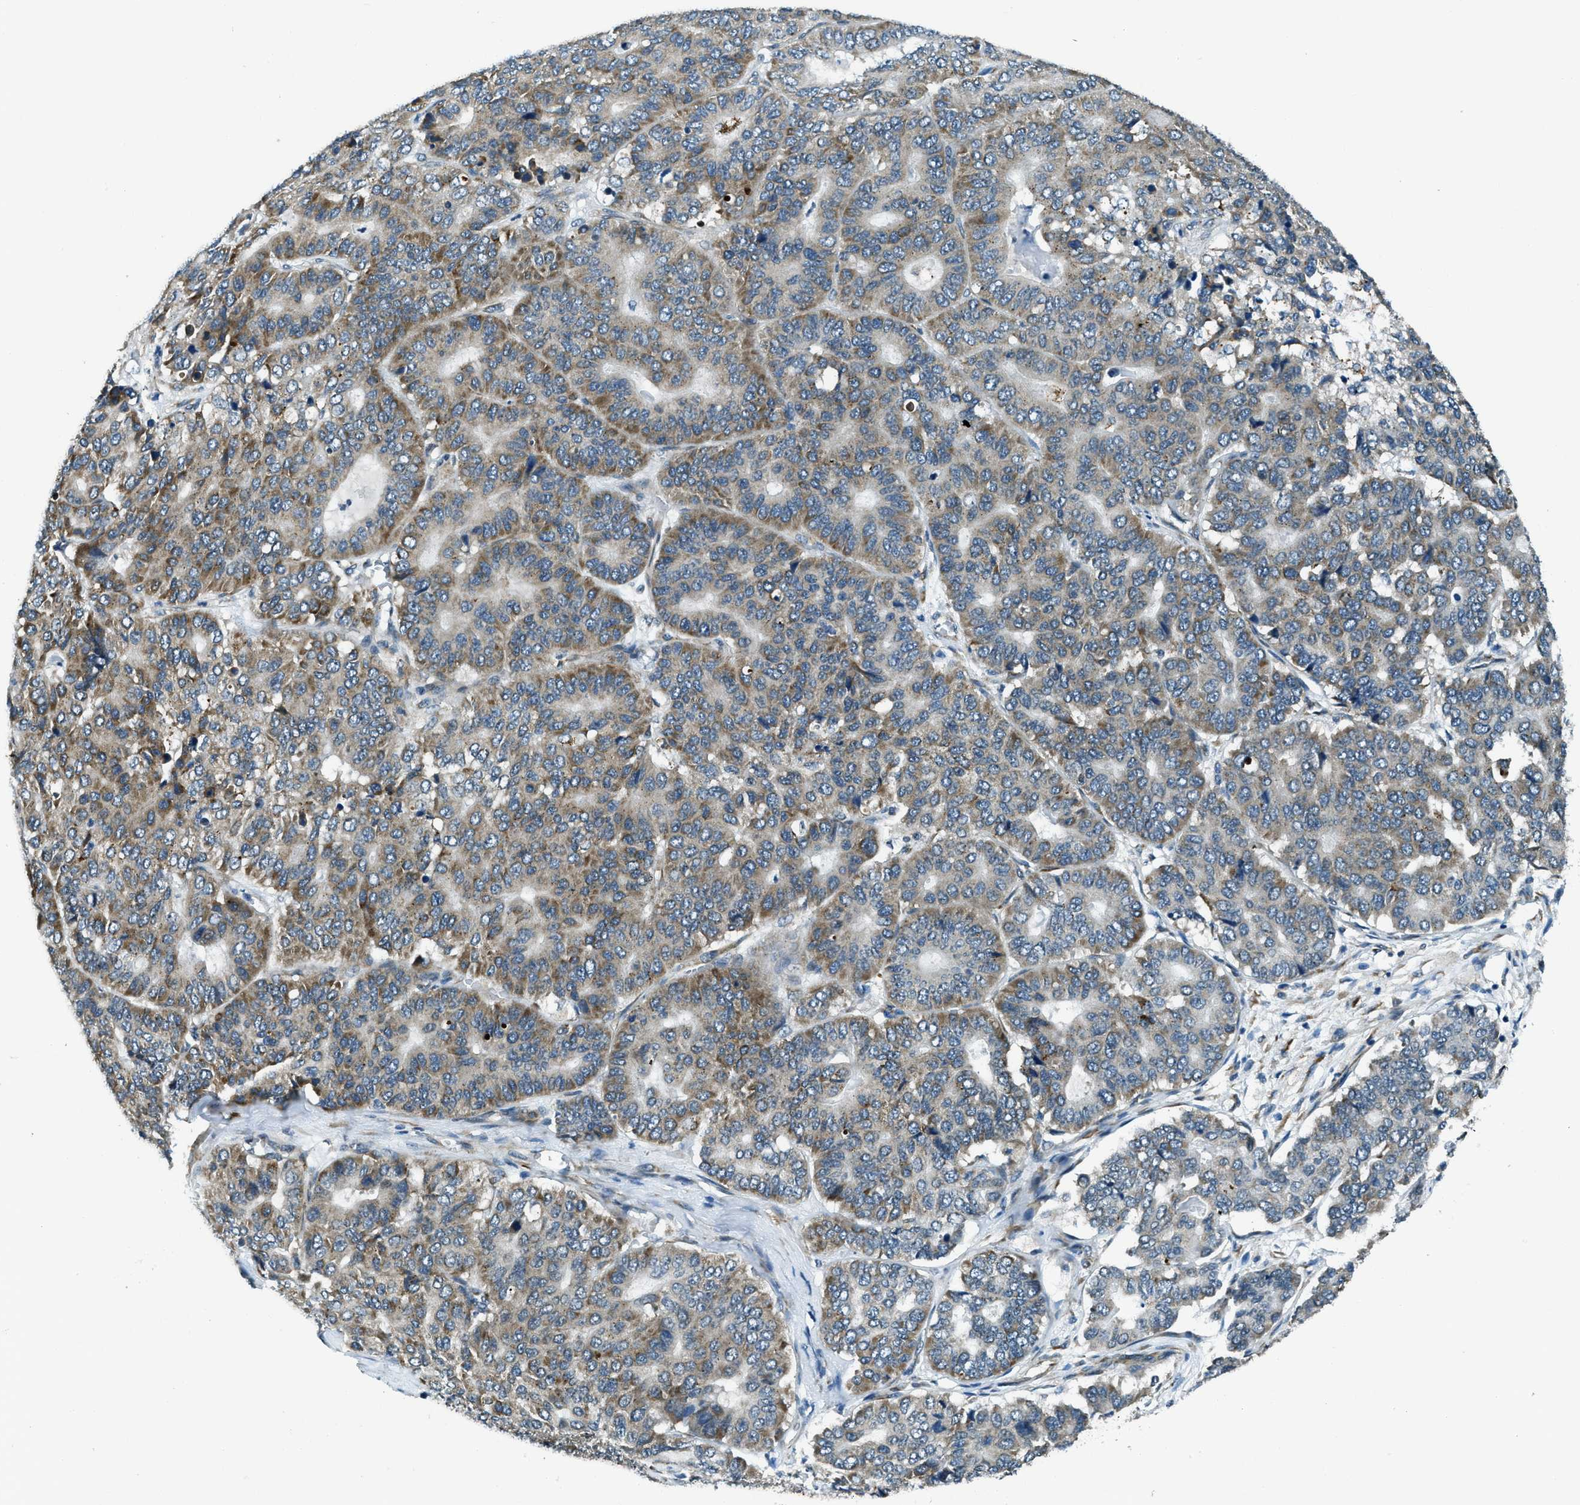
{"staining": {"intensity": "moderate", "quantity": "25%-75%", "location": "cytoplasmic/membranous"}, "tissue": "pancreatic cancer", "cell_type": "Tumor cells", "image_type": "cancer", "snomed": [{"axis": "morphology", "description": "Adenocarcinoma, NOS"}, {"axis": "topography", "description": "Pancreas"}], "caption": "Immunohistochemical staining of human adenocarcinoma (pancreatic) reveals moderate cytoplasmic/membranous protein expression in about 25%-75% of tumor cells. Using DAB (3,3'-diaminobenzidine) (brown) and hematoxylin (blue) stains, captured at high magnification using brightfield microscopy.", "gene": "GINM1", "patient": {"sex": "male", "age": 50}}